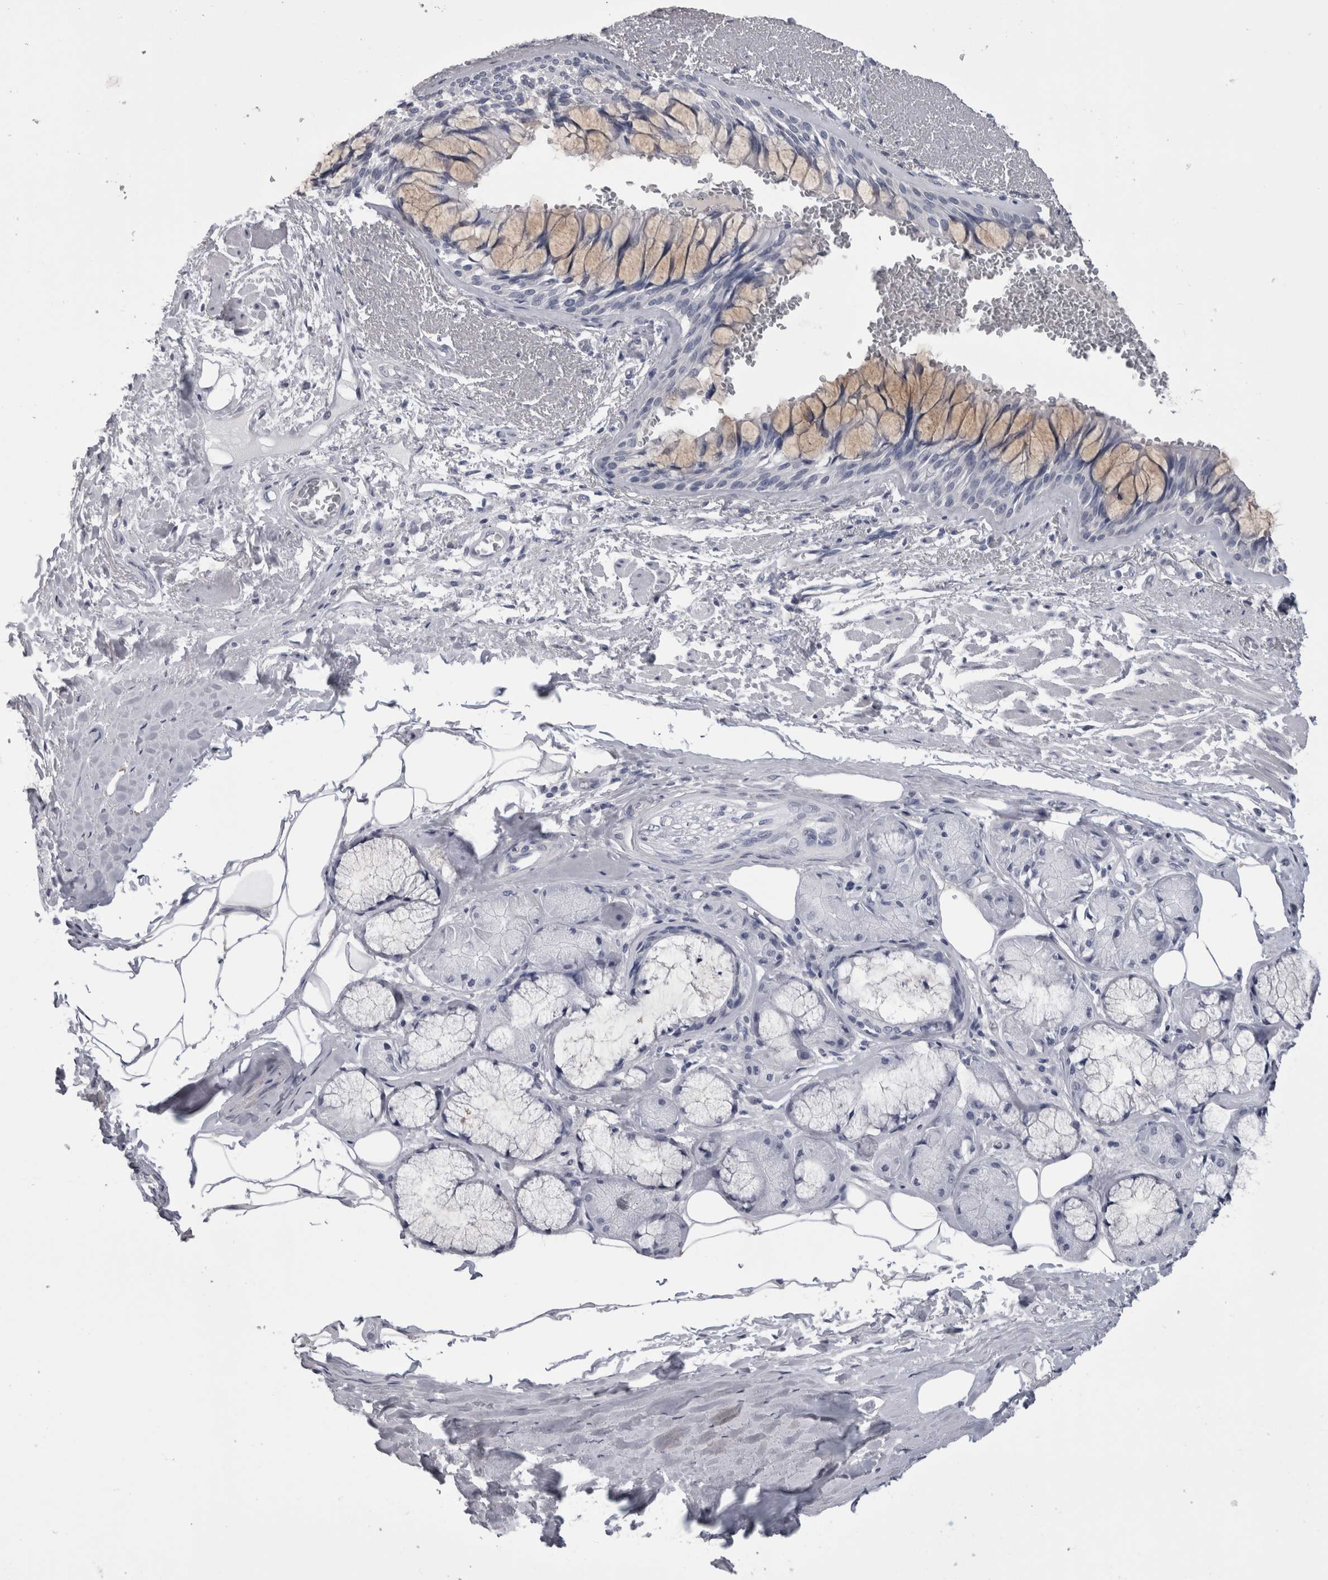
{"staining": {"intensity": "weak", "quantity": ">75%", "location": "cytoplasmic/membranous"}, "tissue": "bronchus", "cell_type": "Respiratory epithelial cells", "image_type": "normal", "snomed": [{"axis": "morphology", "description": "Normal tissue, NOS"}, {"axis": "topography", "description": "Bronchus"}], "caption": "Protein staining reveals weak cytoplasmic/membranous staining in approximately >75% of respiratory epithelial cells in normal bronchus. The staining is performed using DAB (3,3'-diaminobenzidine) brown chromogen to label protein expression. The nuclei are counter-stained blue using hematoxylin.", "gene": "AFMID", "patient": {"sex": "male", "age": 66}}